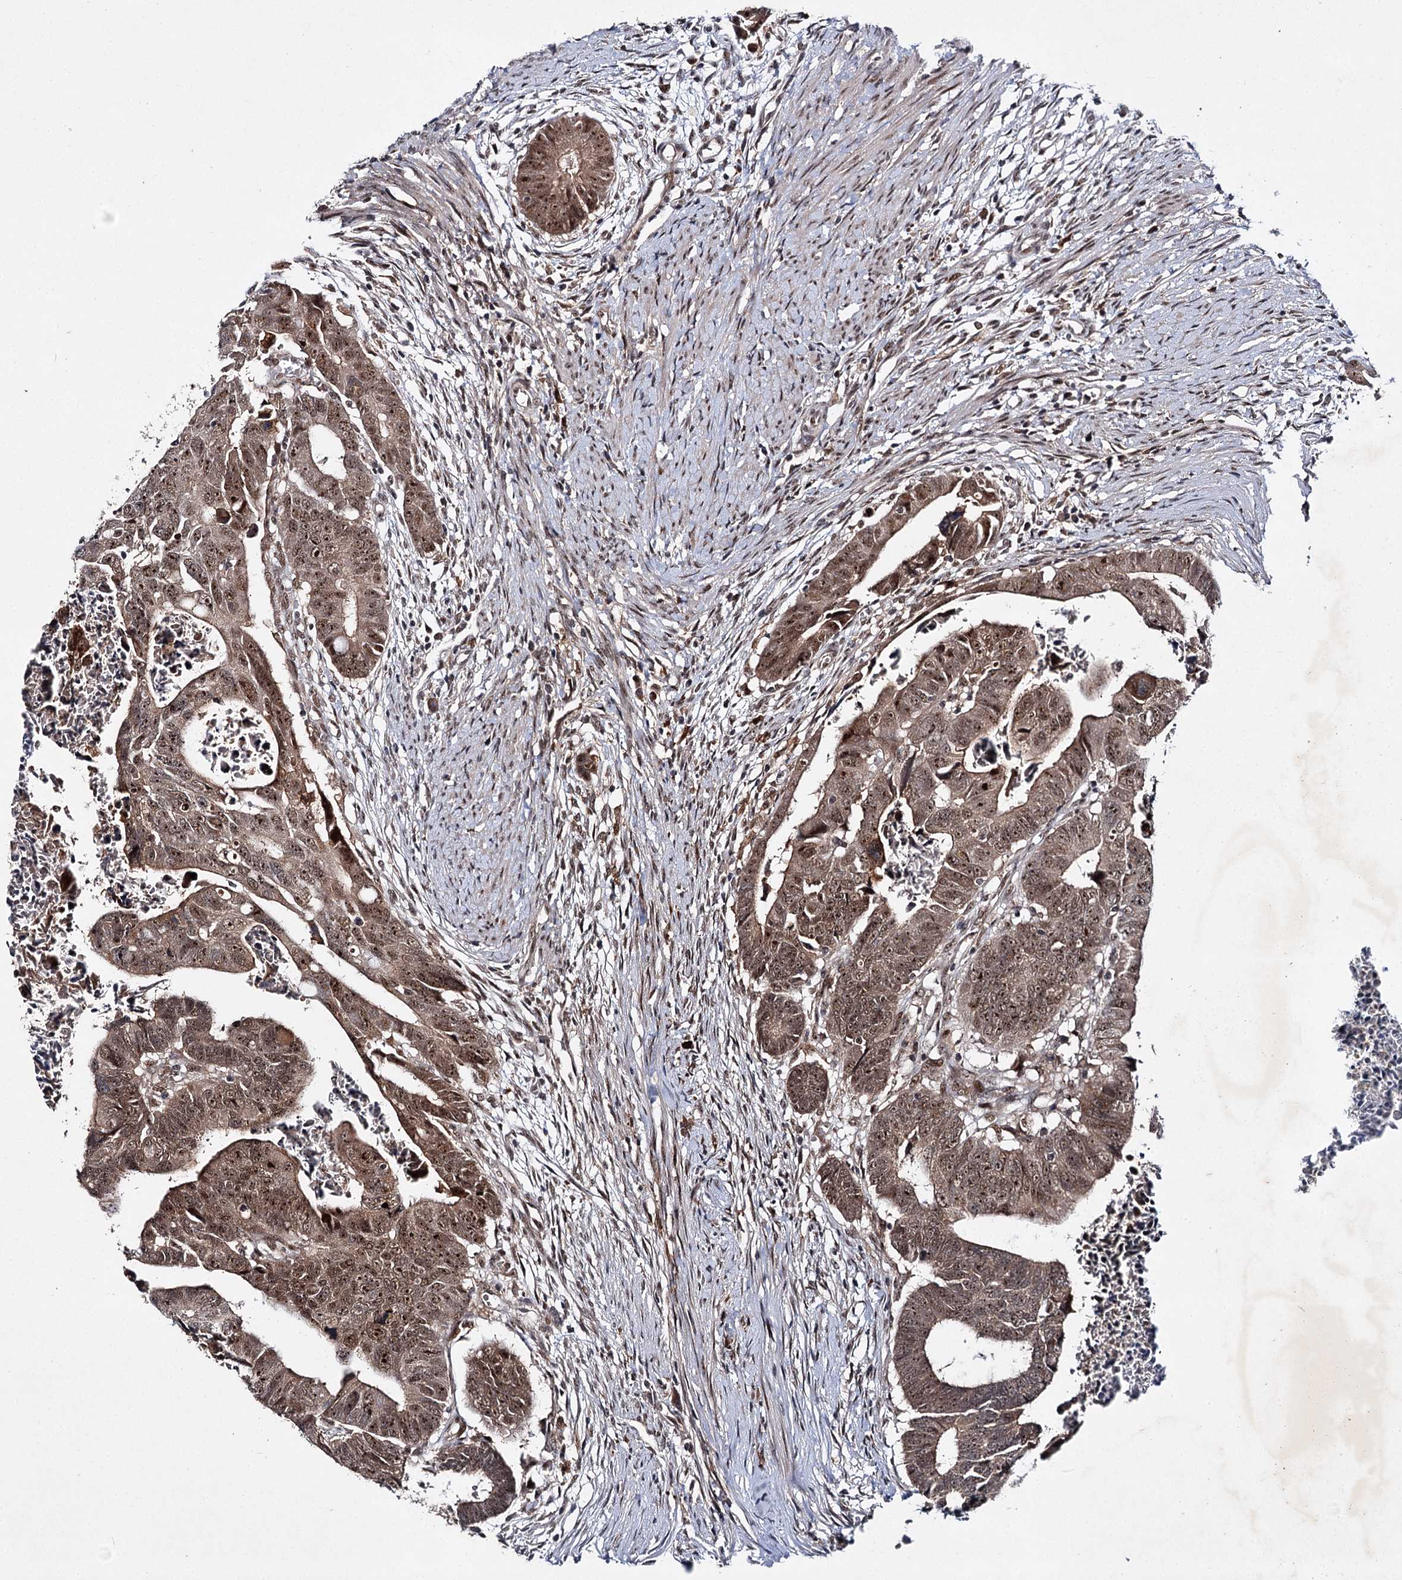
{"staining": {"intensity": "moderate", "quantity": ">75%", "location": "cytoplasmic/membranous,nuclear"}, "tissue": "colorectal cancer", "cell_type": "Tumor cells", "image_type": "cancer", "snomed": [{"axis": "morphology", "description": "Adenocarcinoma, NOS"}, {"axis": "topography", "description": "Rectum"}], "caption": "Protein staining displays moderate cytoplasmic/membranous and nuclear positivity in about >75% of tumor cells in colorectal cancer.", "gene": "BUD13", "patient": {"sex": "female", "age": 65}}